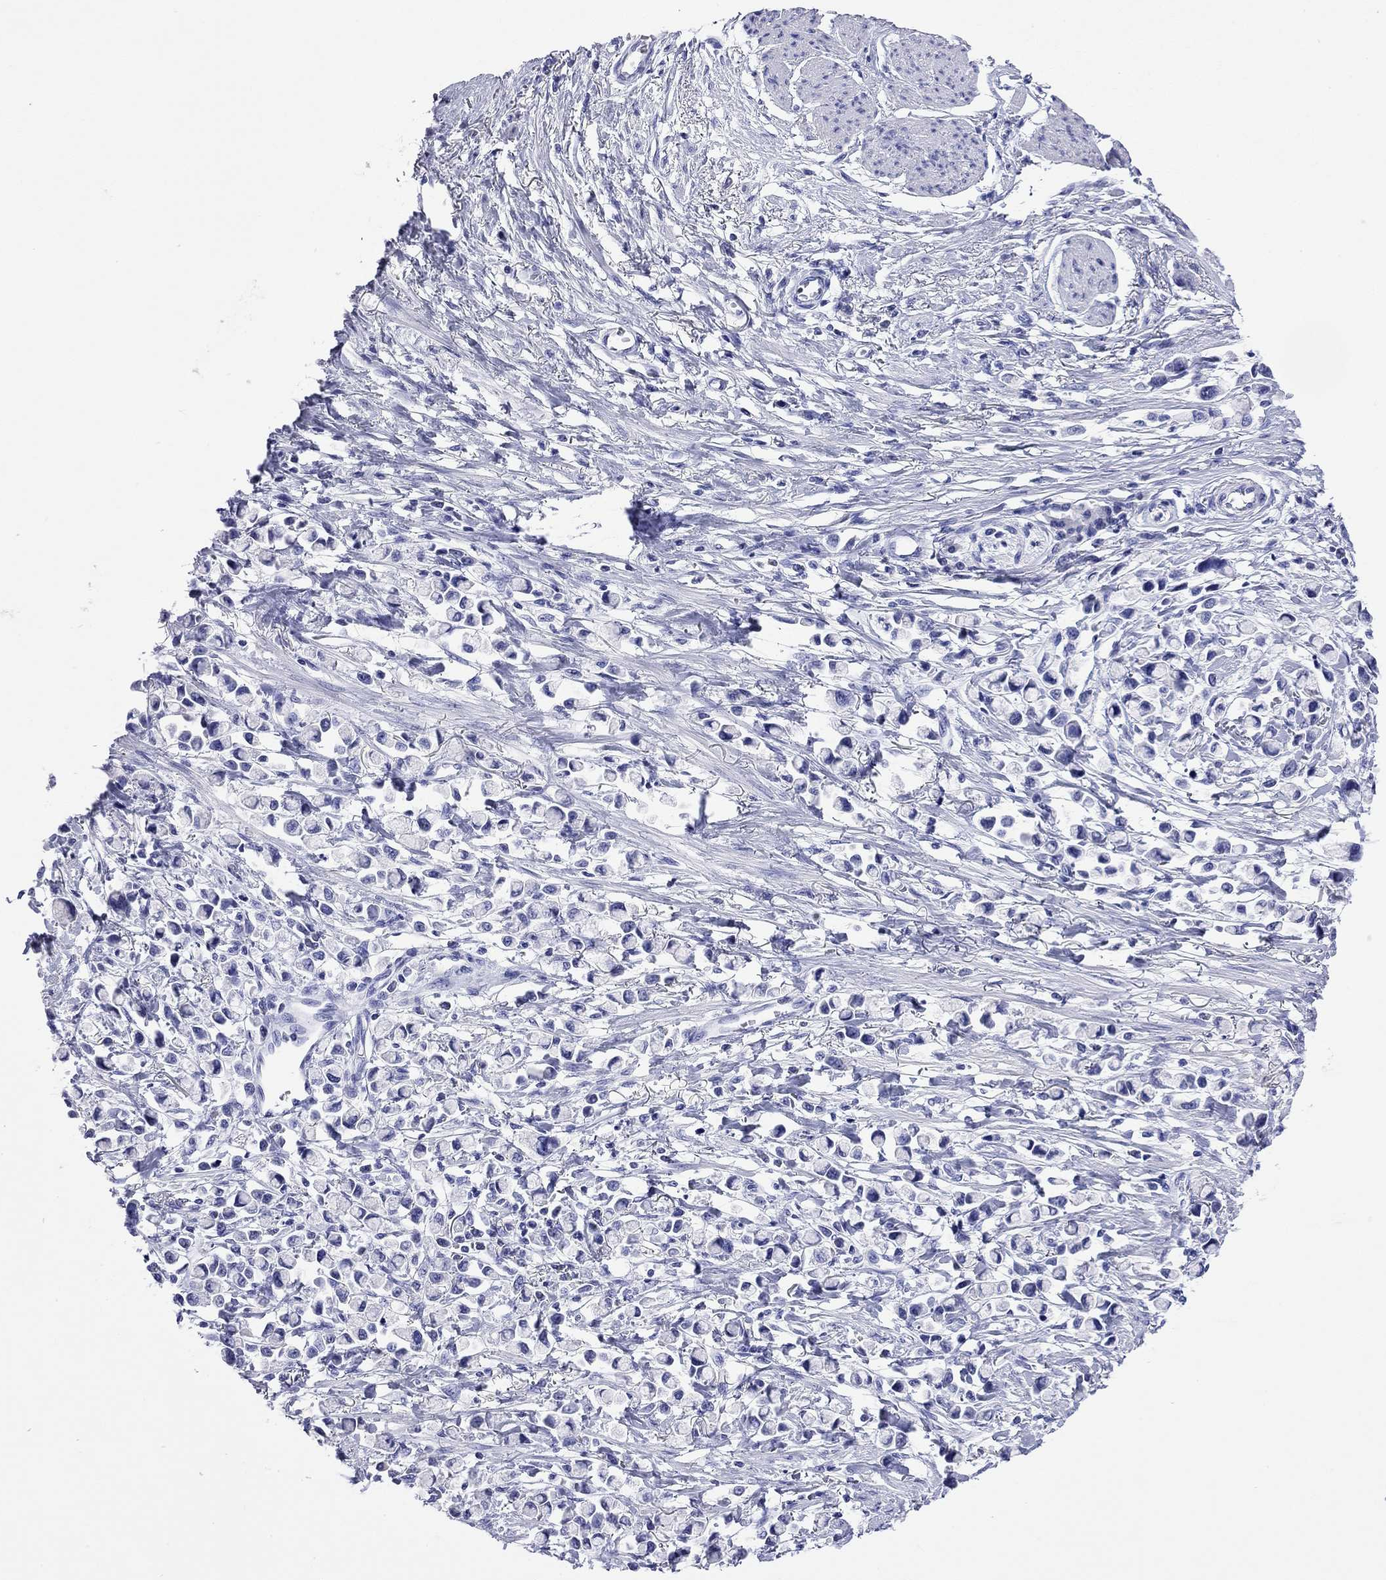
{"staining": {"intensity": "negative", "quantity": "none", "location": "none"}, "tissue": "stomach cancer", "cell_type": "Tumor cells", "image_type": "cancer", "snomed": [{"axis": "morphology", "description": "Adenocarcinoma, NOS"}, {"axis": "topography", "description": "Stomach"}], "caption": "Tumor cells show no significant positivity in stomach cancer (adenocarcinoma).", "gene": "FIGLA", "patient": {"sex": "female", "age": 81}}